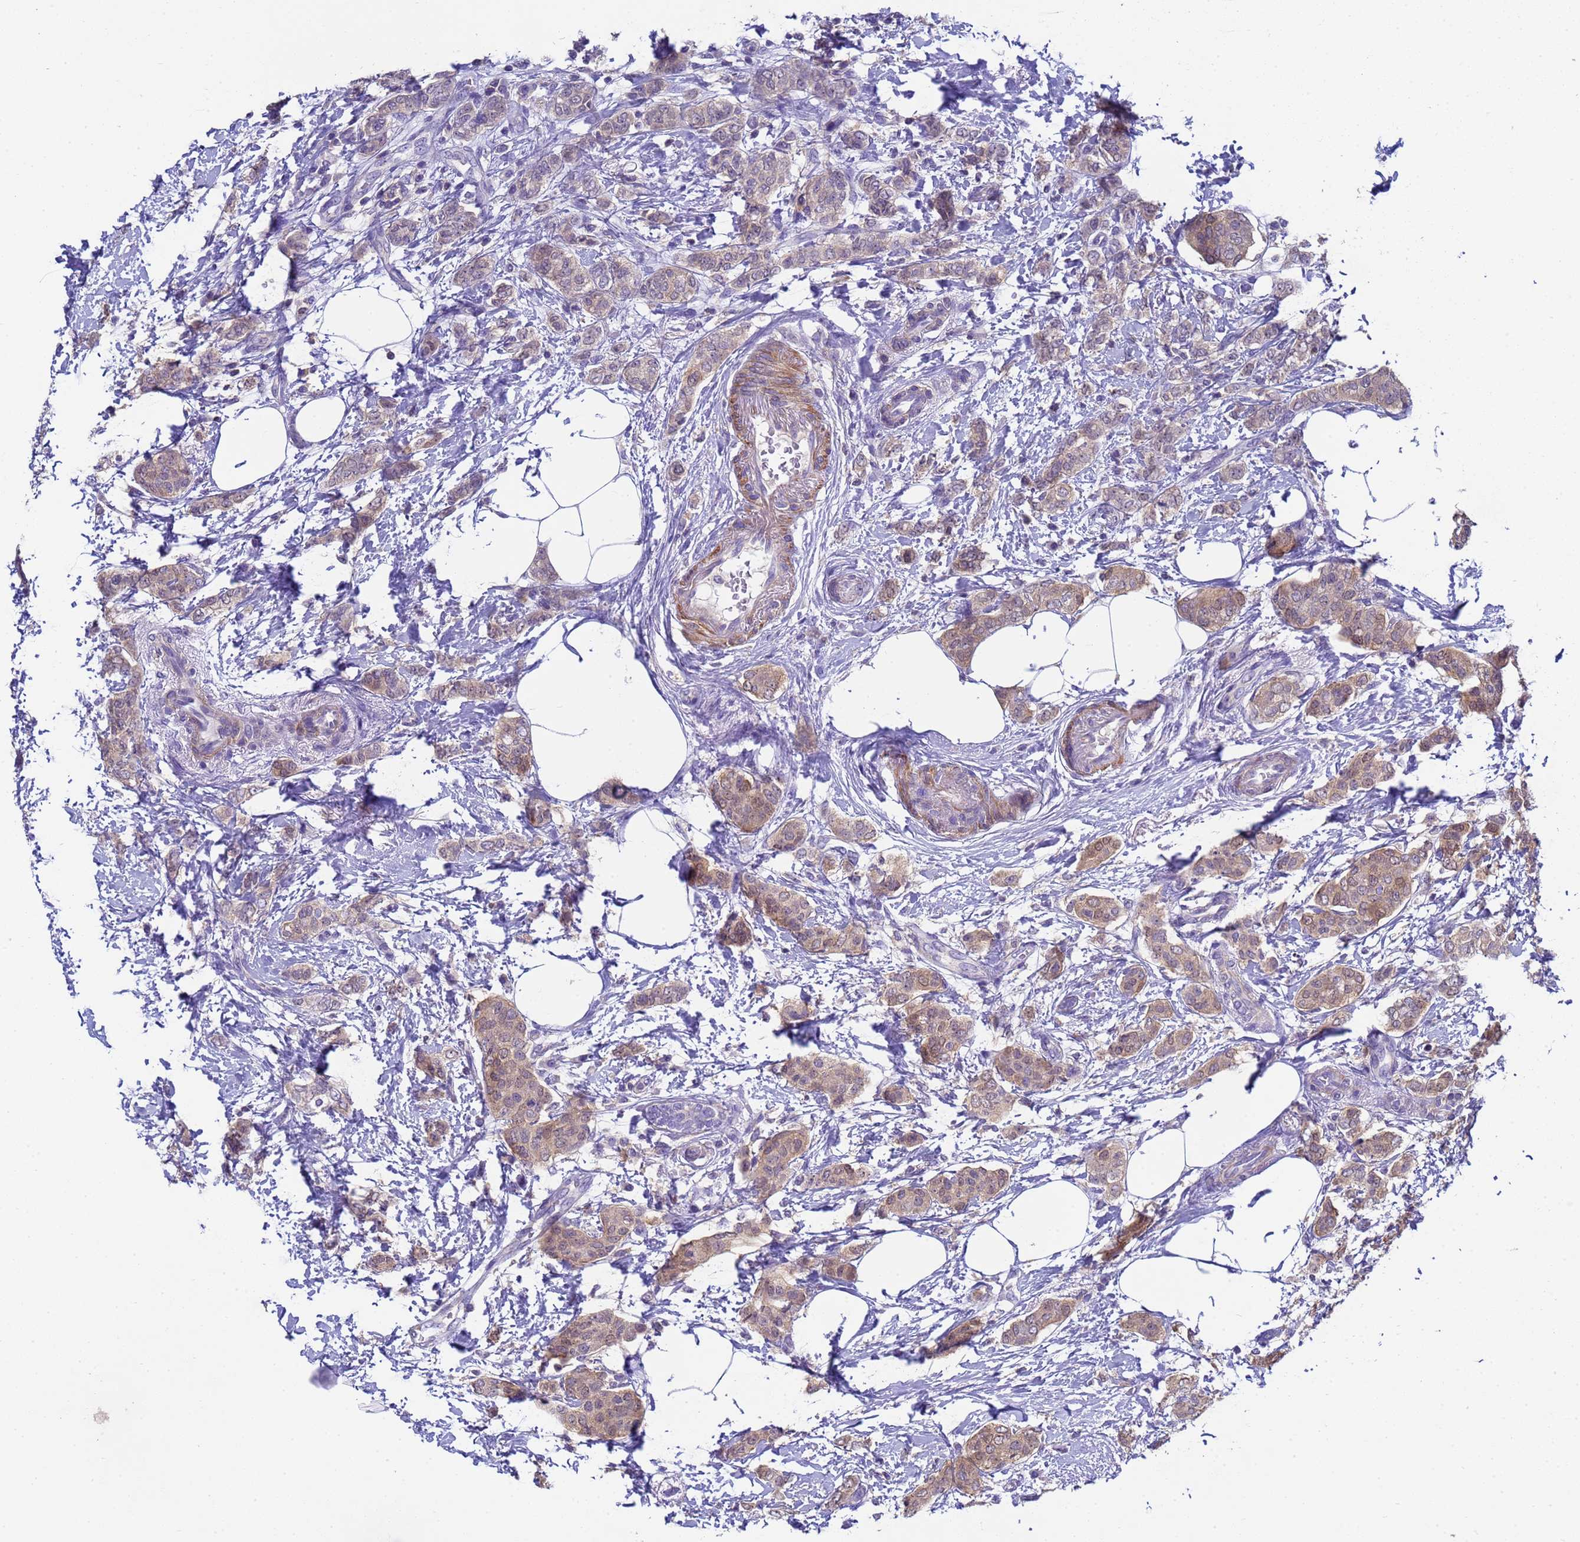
{"staining": {"intensity": "weak", "quantity": "25%-75%", "location": "cytoplasmic/membranous,nuclear"}, "tissue": "breast cancer", "cell_type": "Tumor cells", "image_type": "cancer", "snomed": [{"axis": "morphology", "description": "Duct carcinoma"}, {"axis": "topography", "description": "Breast"}], "caption": "Immunohistochemical staining of human breast cancer exhibits weak cytoplasmic/membranous and nuclear protein expression in approximately 25%-75% of tumor cells. (IHC, brightfield microscopy, high magnification).", "gene": "KLHL13", "patient": {"sex": "female", "age": 72}}